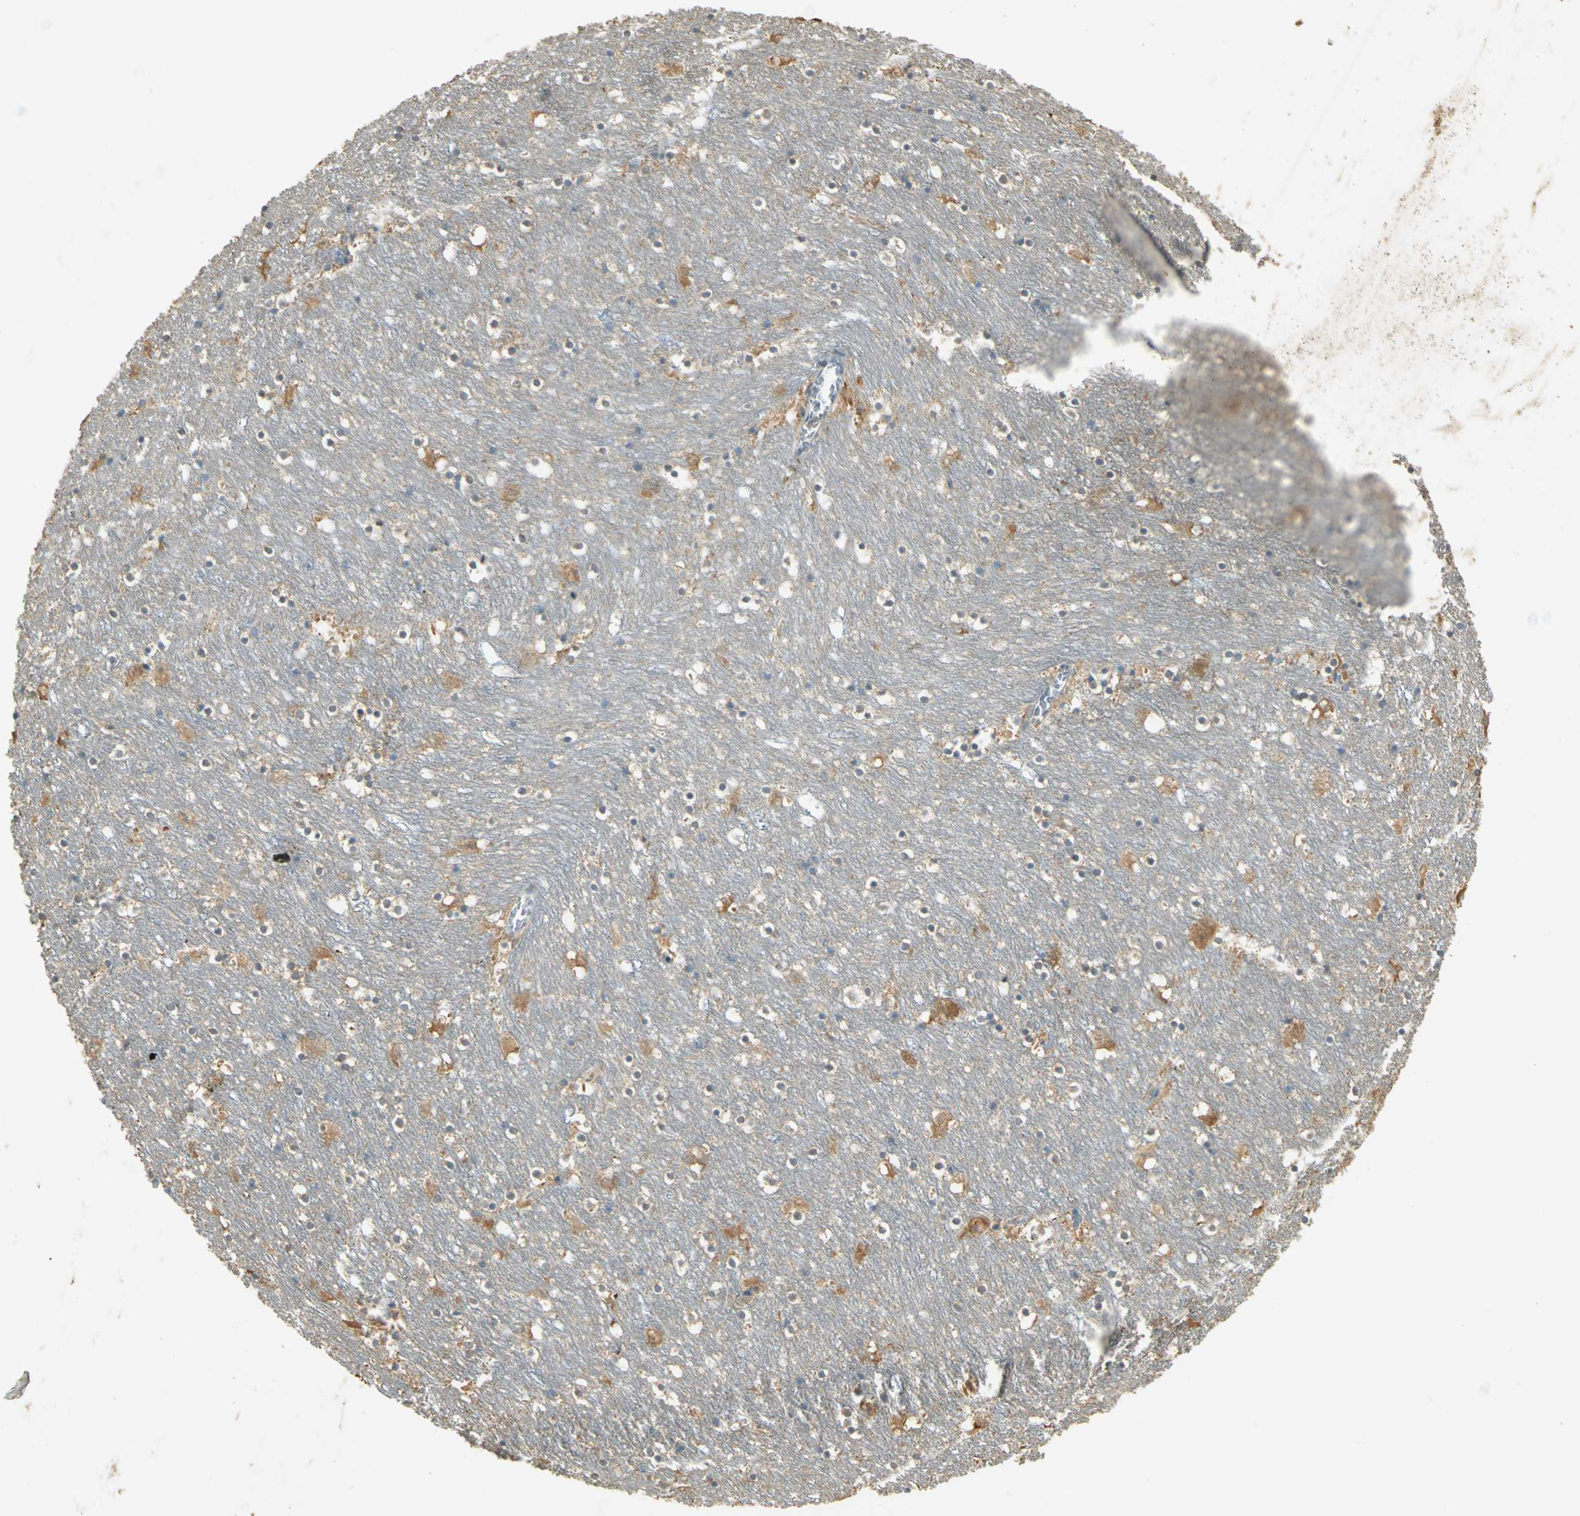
{"staining": {"intensity": "moderate", "quantity": "25%-75%", "location": "cytoplasmic/membranous"}, "tissue": "caudate", "cell_type": "Glial cells", "image_type": "normal", "snomed": [{"axis": "morphology", "description": "Normal tissue, NOS"}, {"axis": "topography", "description": "Lateral ventricle wall"}], "caption": "This photomicrograph reveals IHC staining of unremarkable human caudate, with medium moderate cytoplasmic/membranous expression in about 25%-75% of glial cells.", "gene": "BIRC2", "patient": {"sex": "male", "age": 45}}